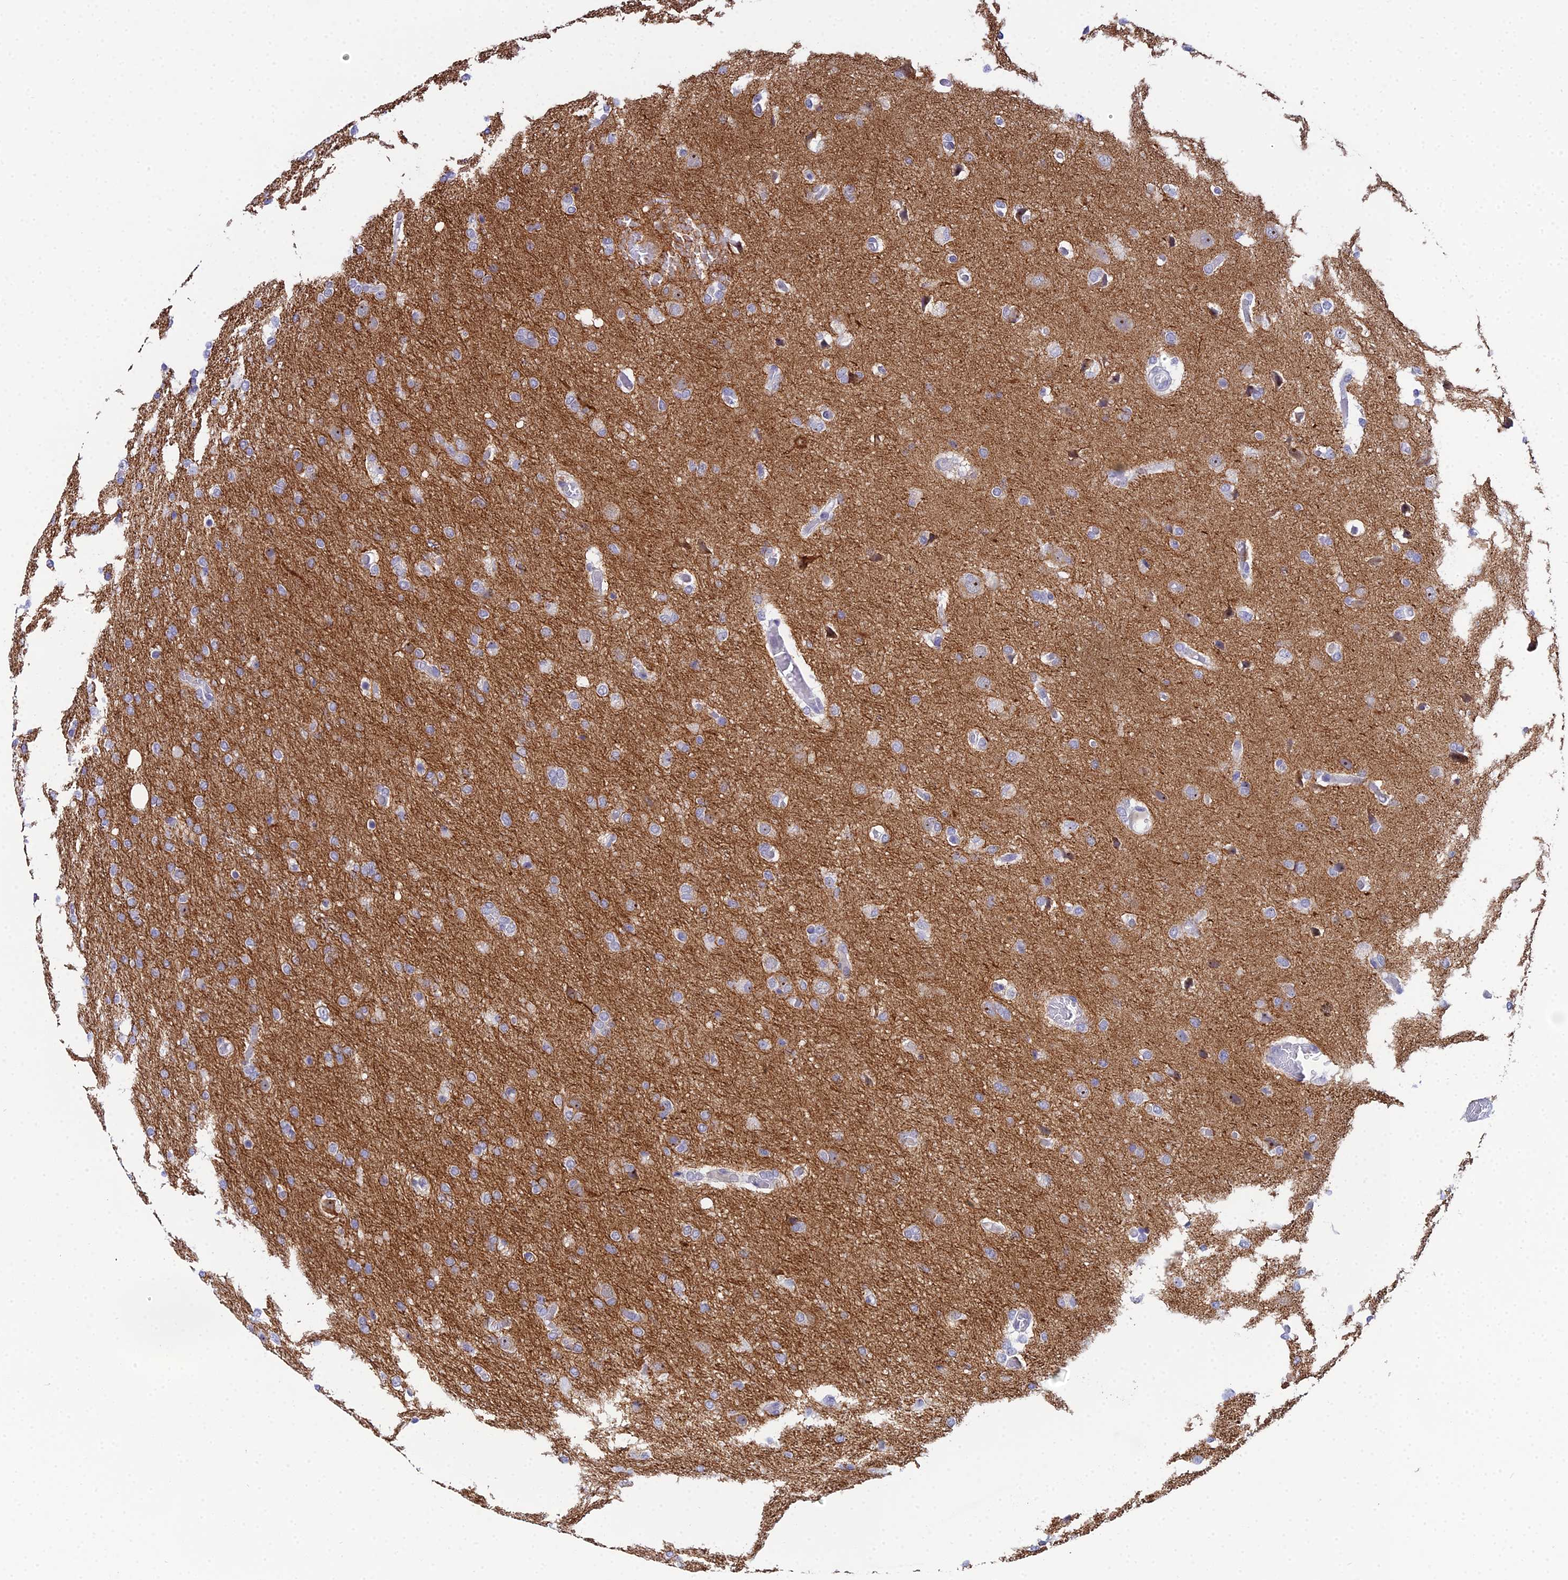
{"staining": {"intensity": "negative", "quantity": "none", "location": "none"}, "tissue": "glioma", "cell_type": "Tumor cells", "image_type": "cancer", "snomed": [{"axis": "morphology", "description": "Glioma, malignant, High grade"}, {"axis": "topography", "description": "Brain"}], "caption": "Glioma stained for a protein using immunohistochemistry (IHC) displays no positivity tumor cells.", "gene": "PLPP4", "patient": {"sex": "female", "age": 74}}